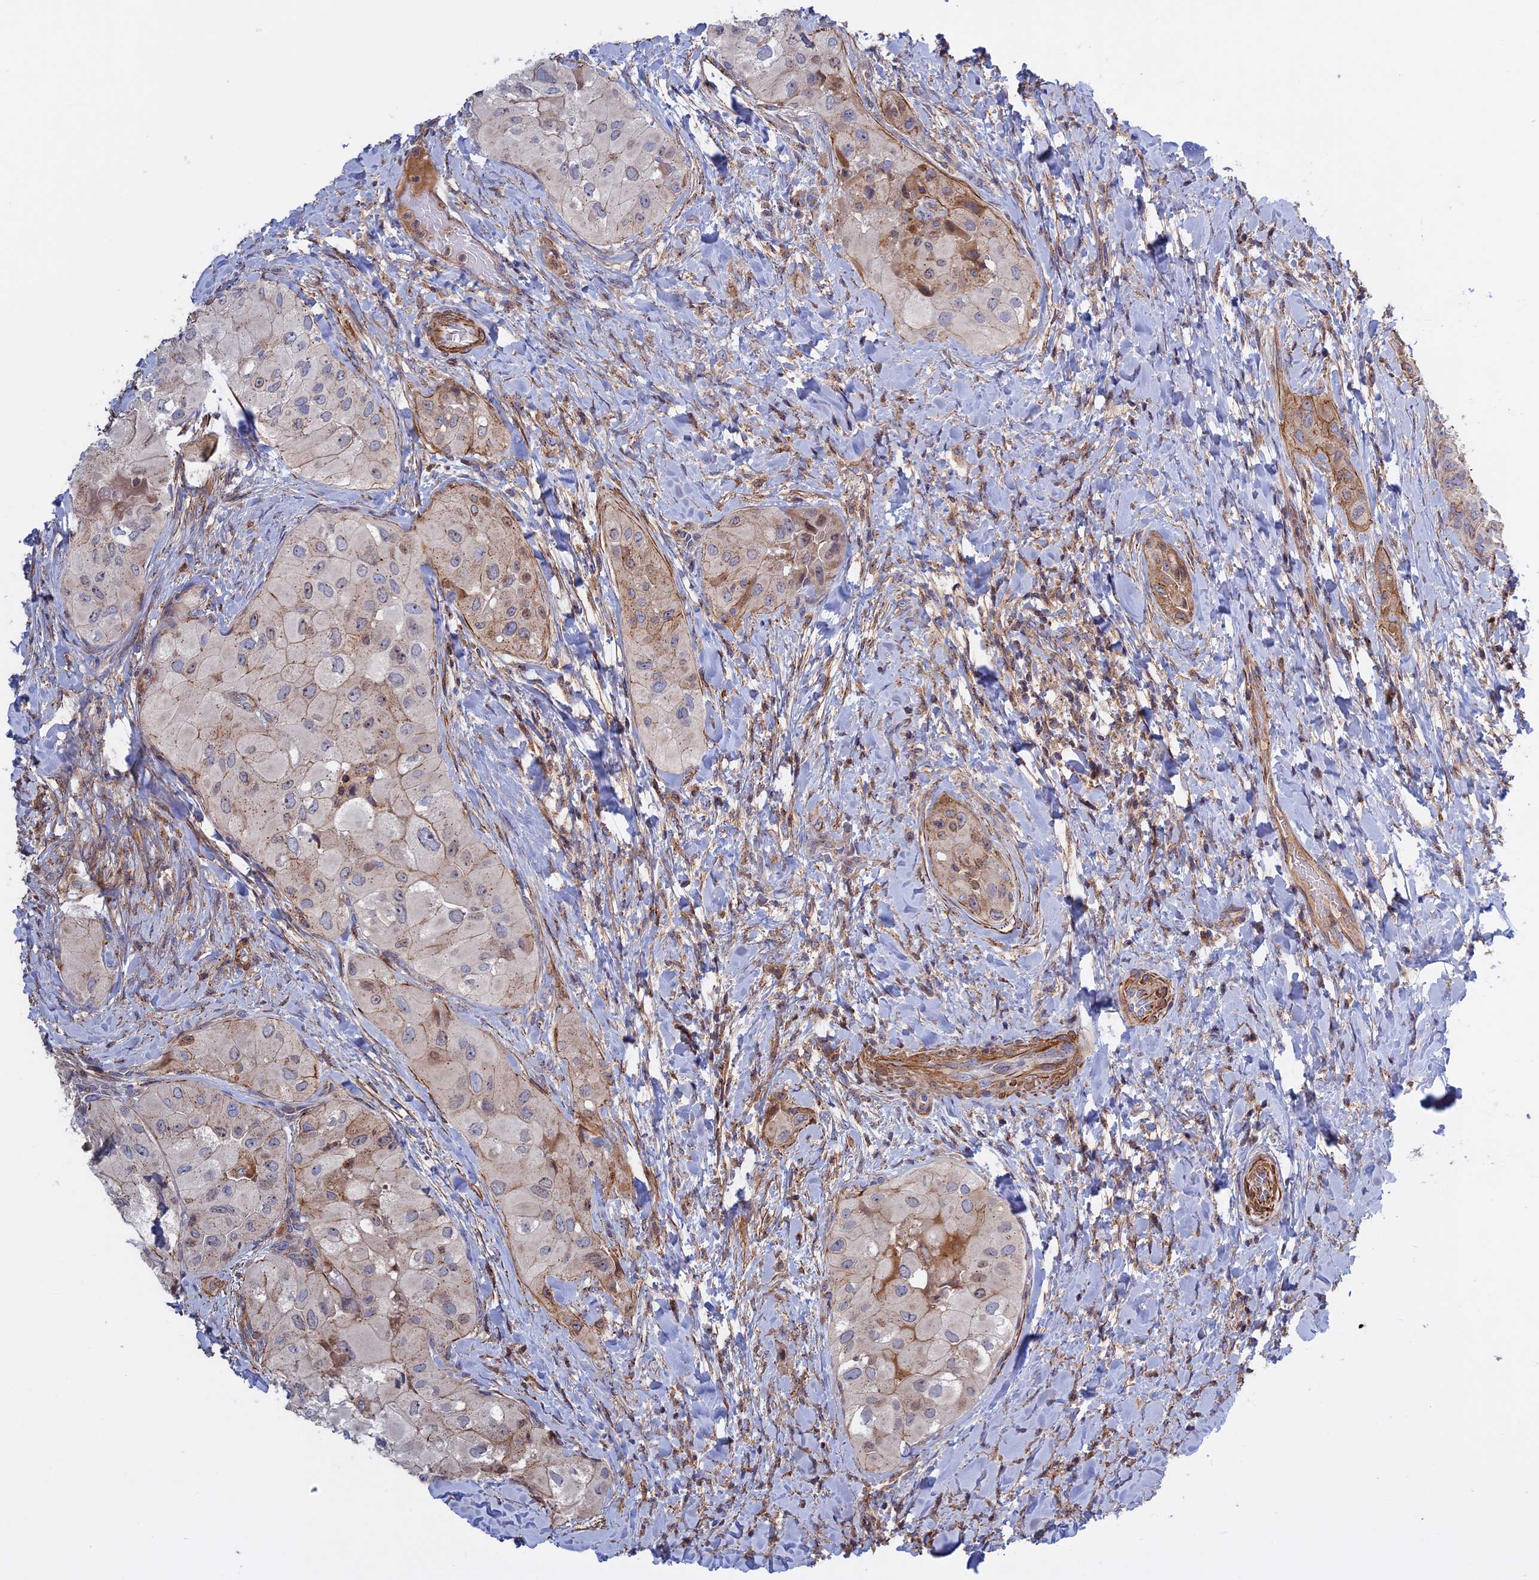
{"staining": {"intensity": "negative", "quantity": "none", "location": "none"}, "tissue": "thyroid cancer", "cell_type": "Tumor cells", "image_type": "cancer", "snomed": [{"axis": "morphology", "description": "Normal tissue, NOS"}, {"axis": "morphology", "description": "Papillary adenocarcinoma, NOS"}, {"axis": "topography", "description": "Thyroid gland"}], "caption": "Histopathology image shows no significant protein positivity in tumor cells of thyroid papillary adenocarcinoma.", "gene": "LYPD5", "patient": {"sex": "female", "age": 59}}